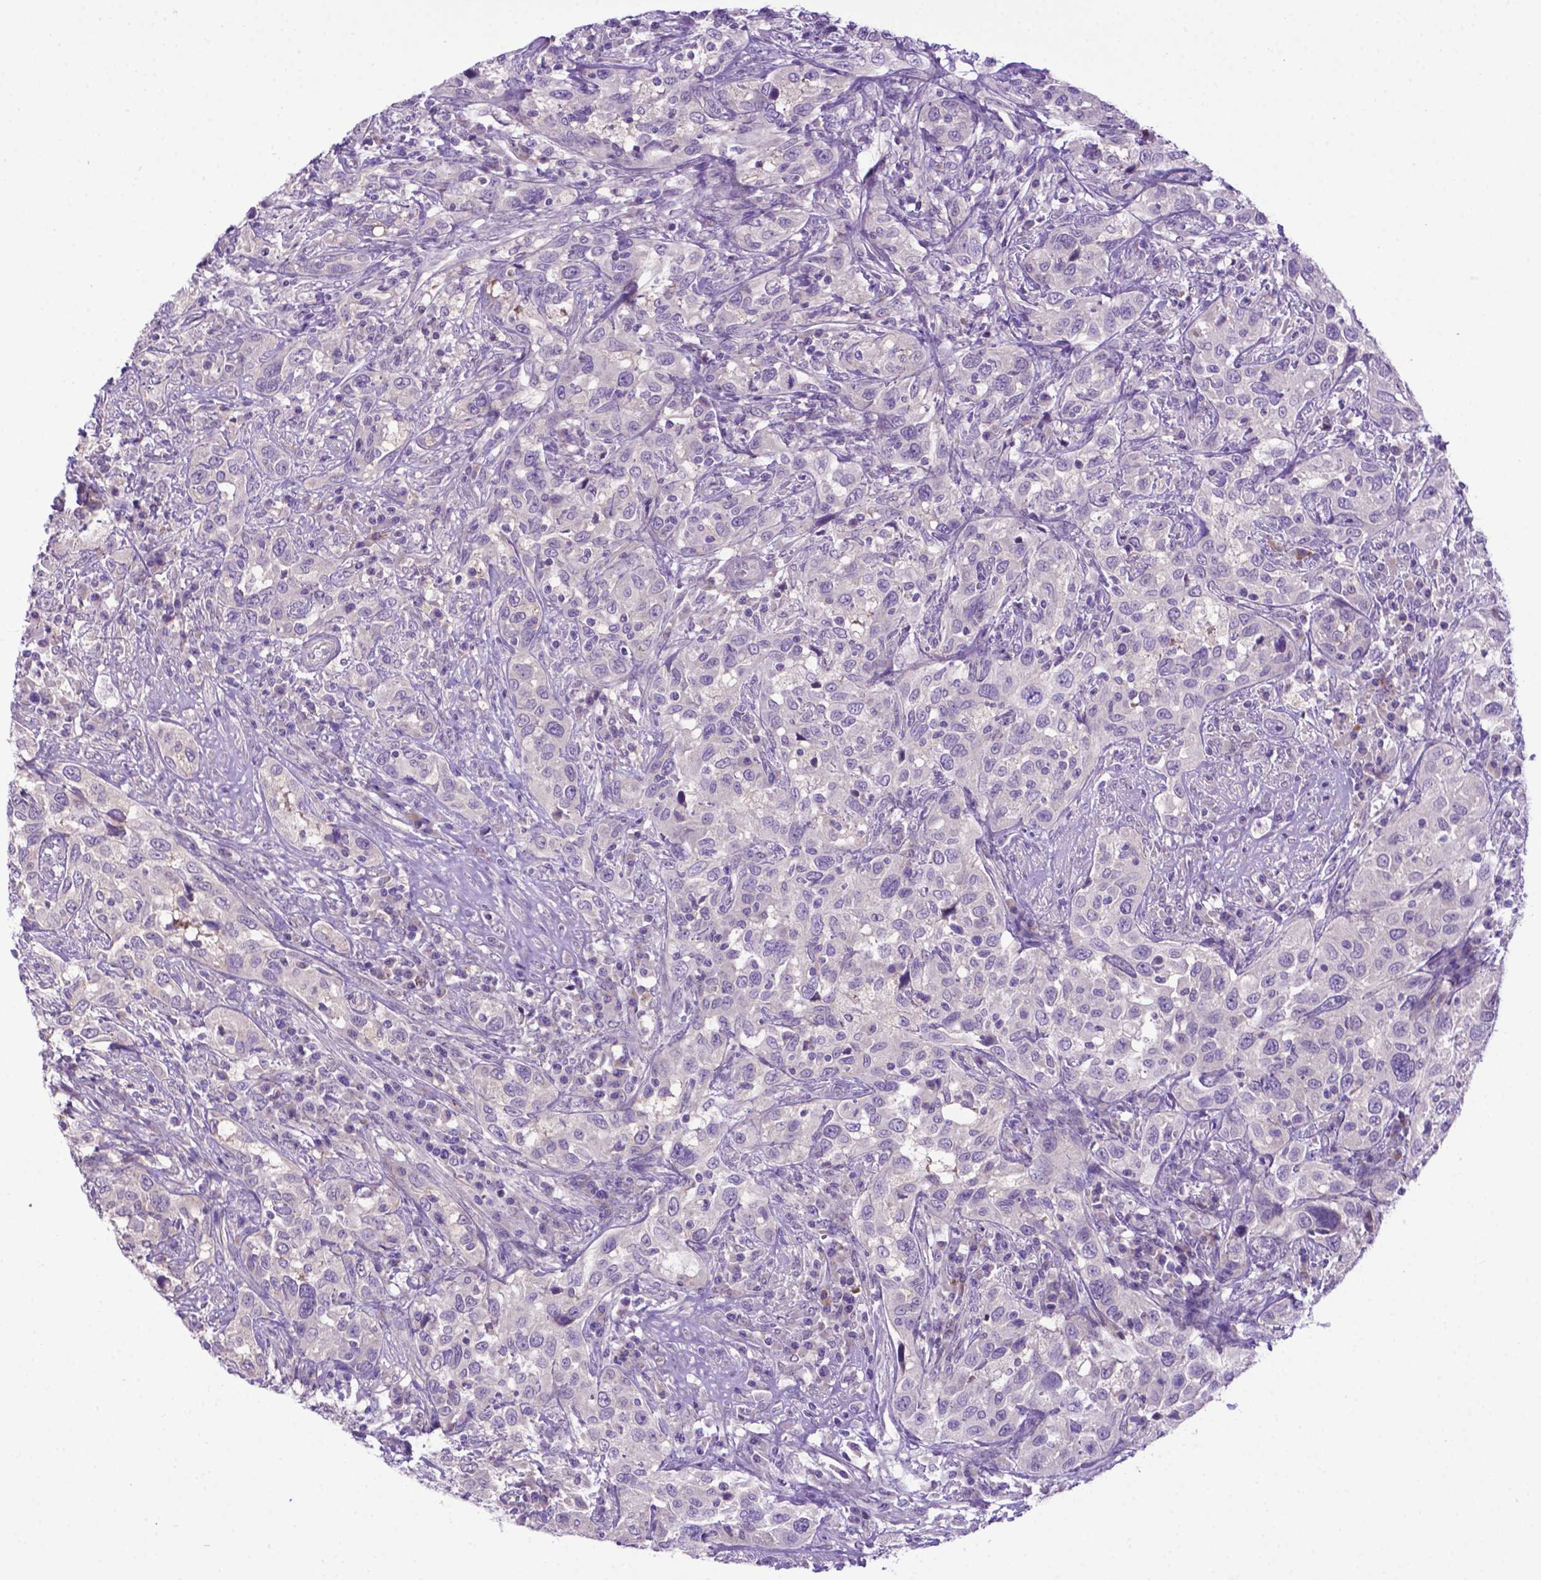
{"staining": {"intensity": "negative", "quantity": "none", "location": "none"}, "tissue": "urothelial cancer", "cell_type": "Tumor cells", "image_type": "cancer", "snomed": [{"axis": "morphology", "description": "Urothelial carcinoma, NOS"}, {"axis": "morphology", "description": "Urothelial carcinoma, High grade"}, {"axis": "topography", "description": "Urinary bladder"}], "caption": "Immunohistochemical staining of human high-grade urothelial carcinoma displays no significant staining in tumor cells. Nuclei are stained in blue.", "gene": "ADRA2B", "patient": {"sex": "female", "age": 64}}